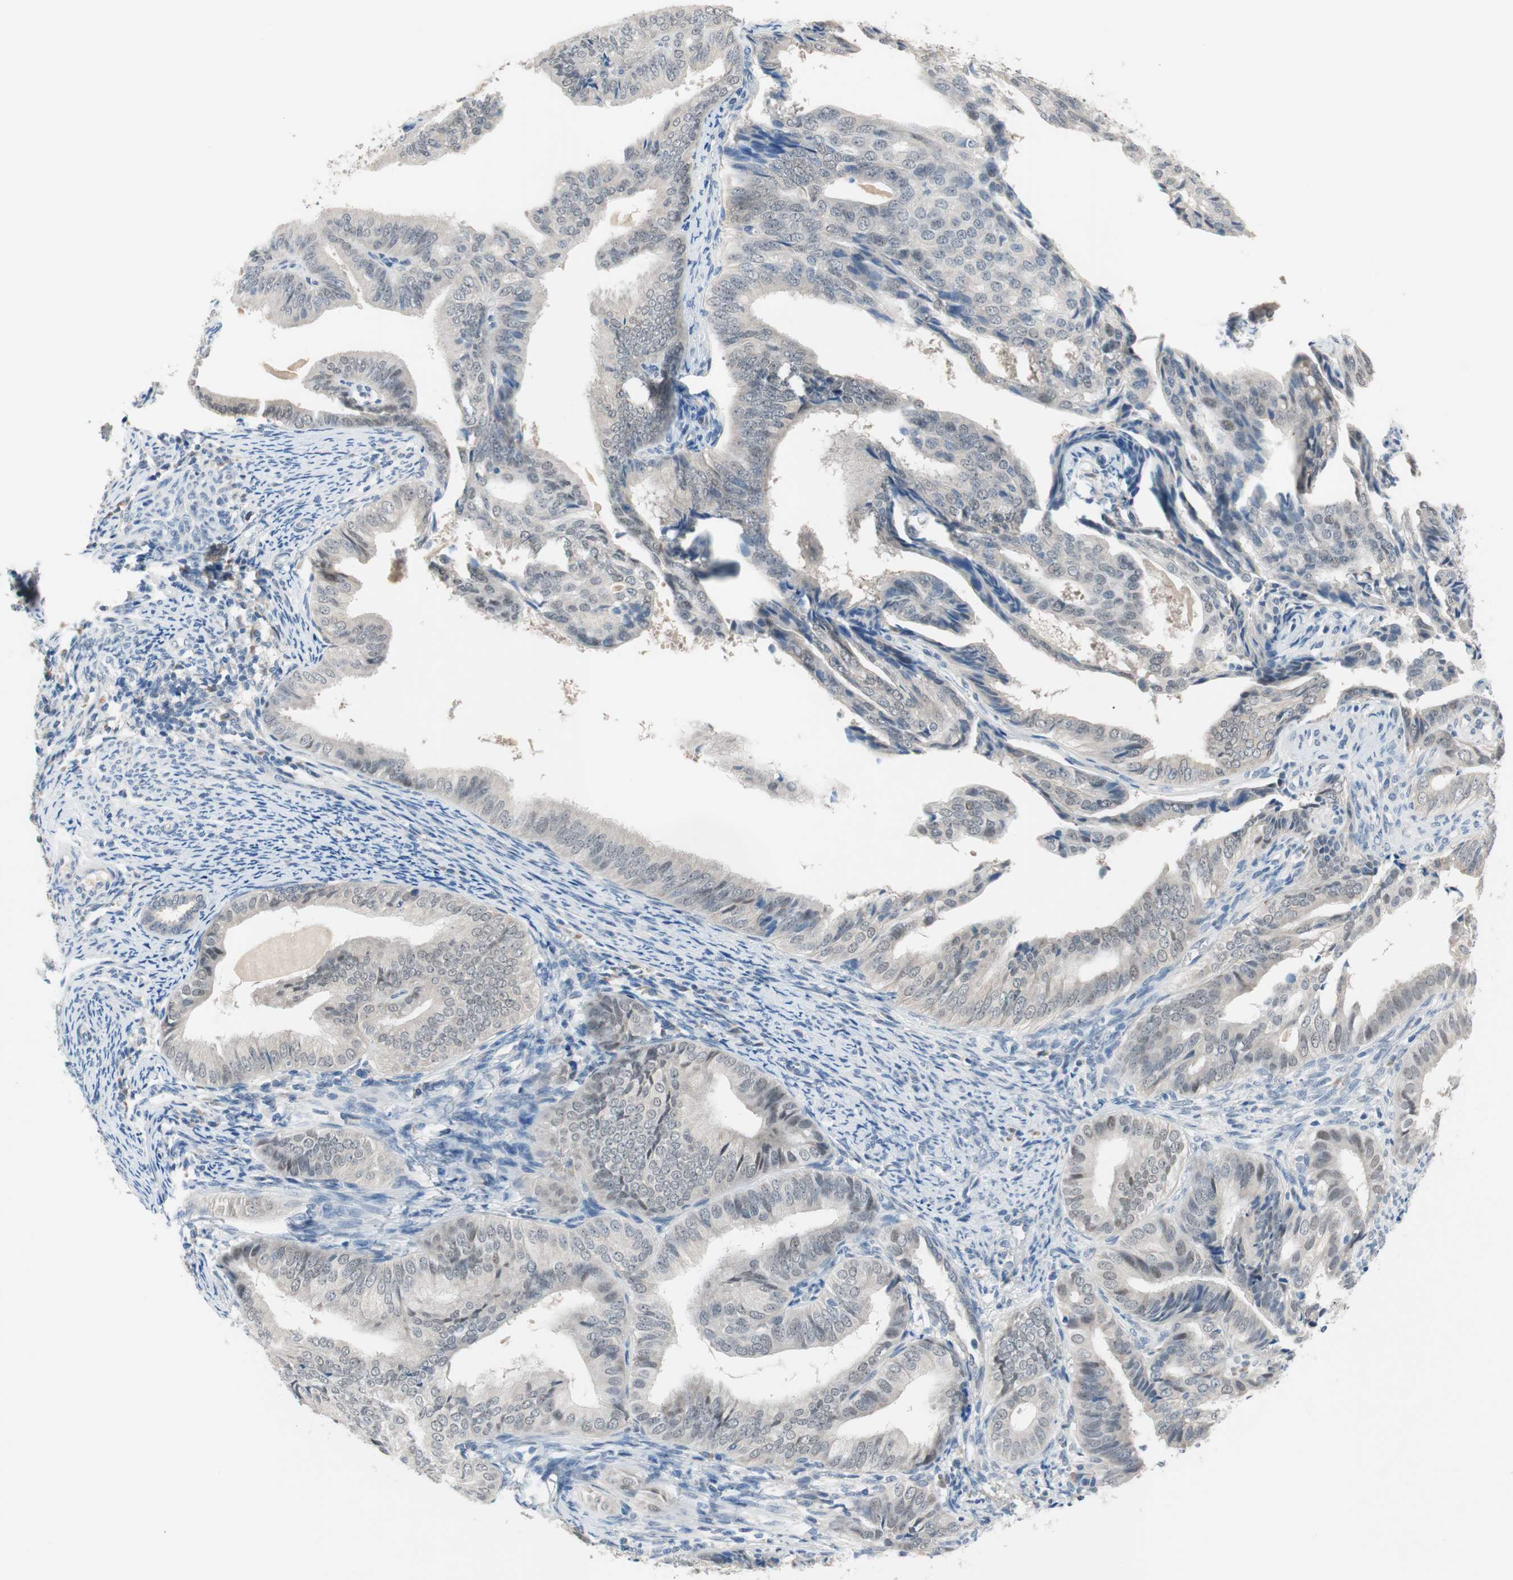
{"staining": {"intensity": "weak", "quantity": "<25%", "location": "nuclear"}, "tissue": "endometrial cancer", "cell_type": "Tumor cells", "image_type": "cancer", "snomed": [{"axis": "morphology", "description": "Adenocarcinoma, NOS"}, {"axis": "topography", "description": "Endometrium"}], "caption": "The image demonstrates no significant staining in tumor cells of endometrial cancer.", "gene": "GRHL1", "patient": {"sex": "female", "age": 58}}